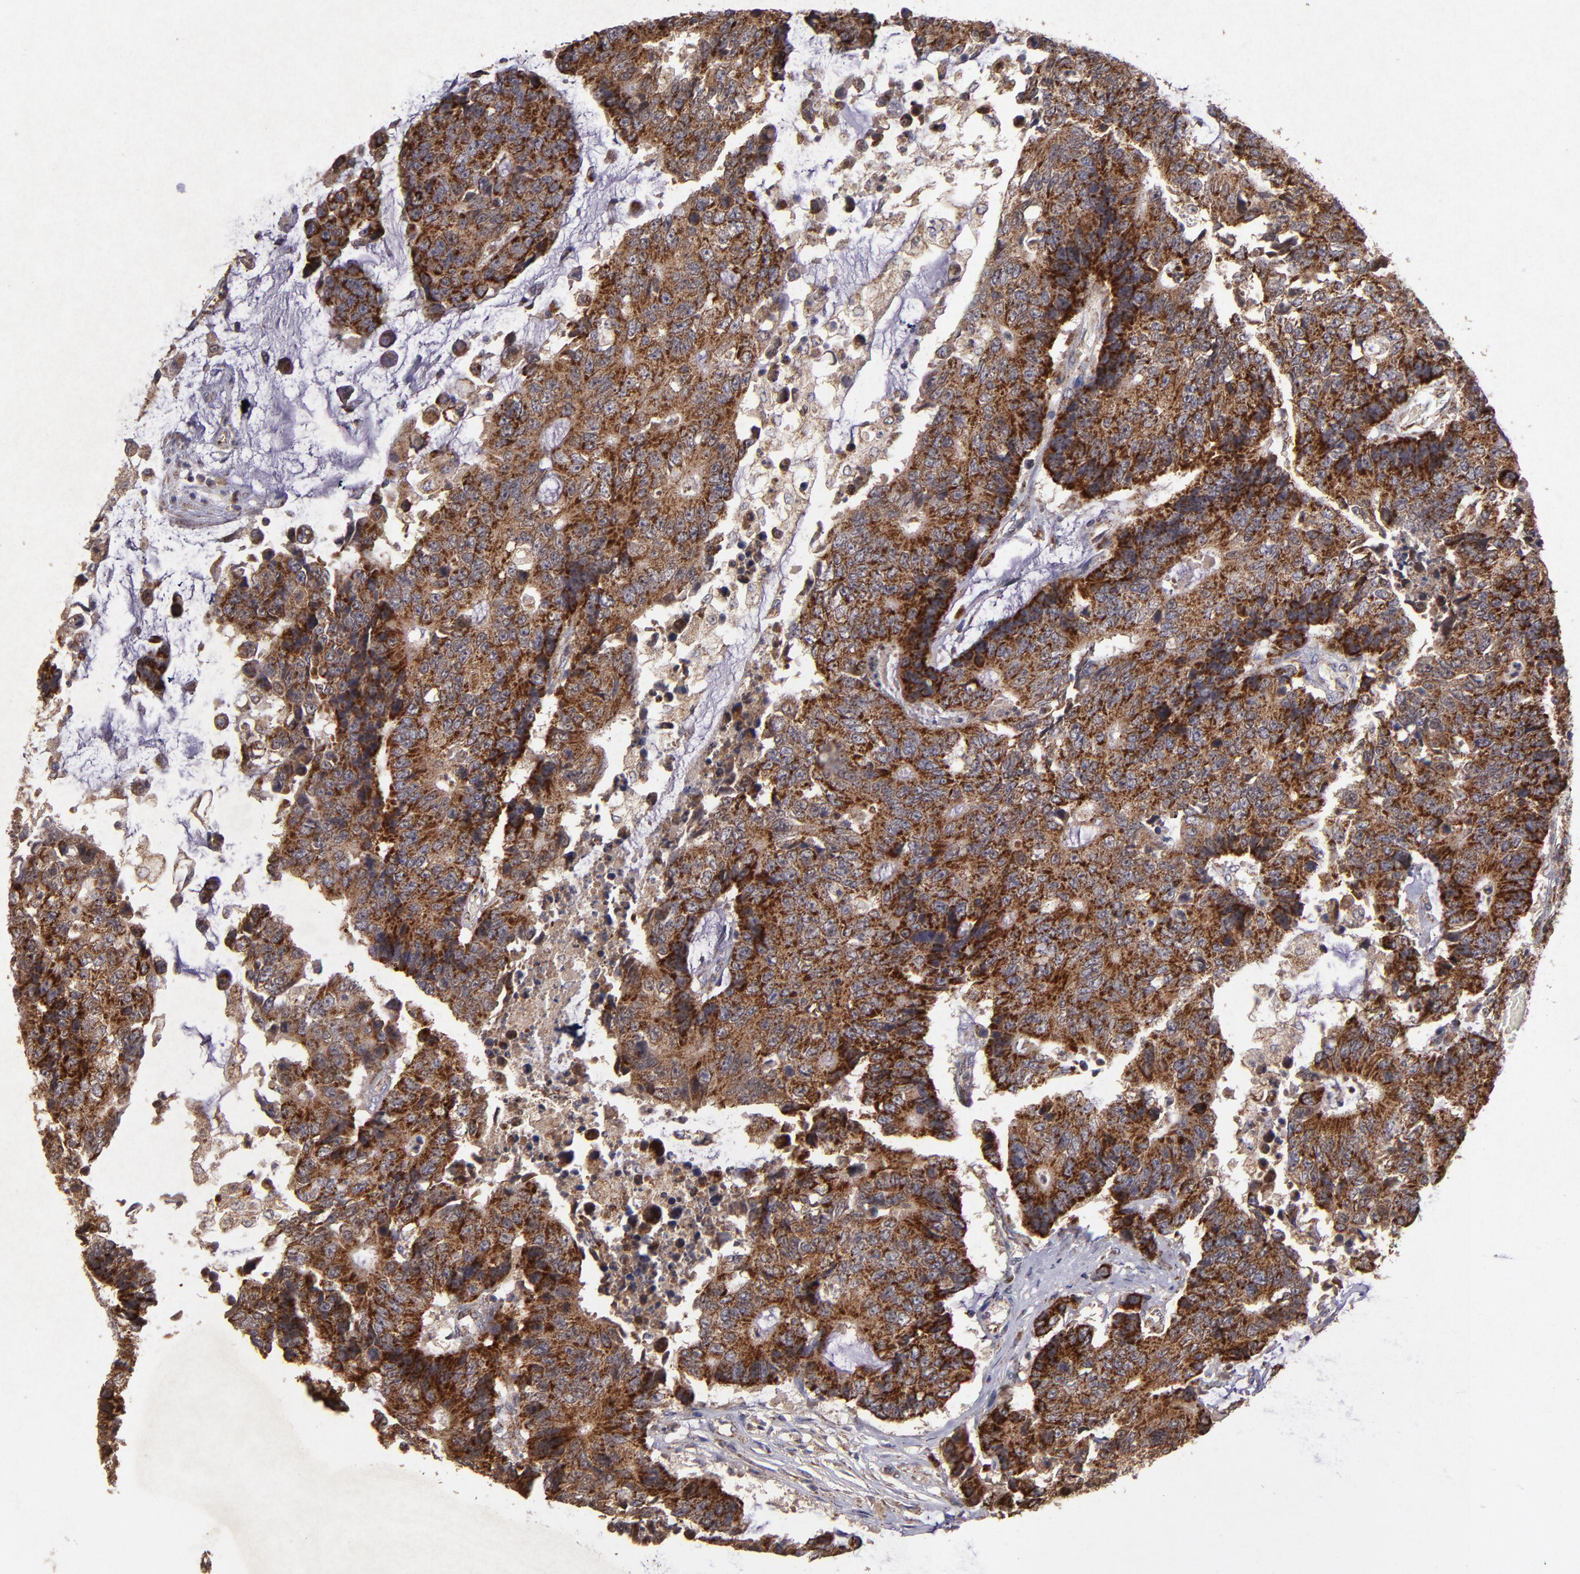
{"staining": {"intensity": "strong", "quantity": ">75%", "location": "cytoplasmic/membranous"}, "tissue": "colorectal cancer", "cell_type": "Tumor cells", "image_type": "cancer", "snomed": [{"axis": "morphology", "description": "Adenocarcinoma, NOS"}, {"axis": "topography", "description": "Colon"}], "caption": "Human colorectal adenocarcinoma stained with a brown dye reveals strong cytoplasmic/membranous positive positivity in about >75% of tumor cells.", "gene": "TIMM9", "patient": {"sex": "female", "age": 86}}